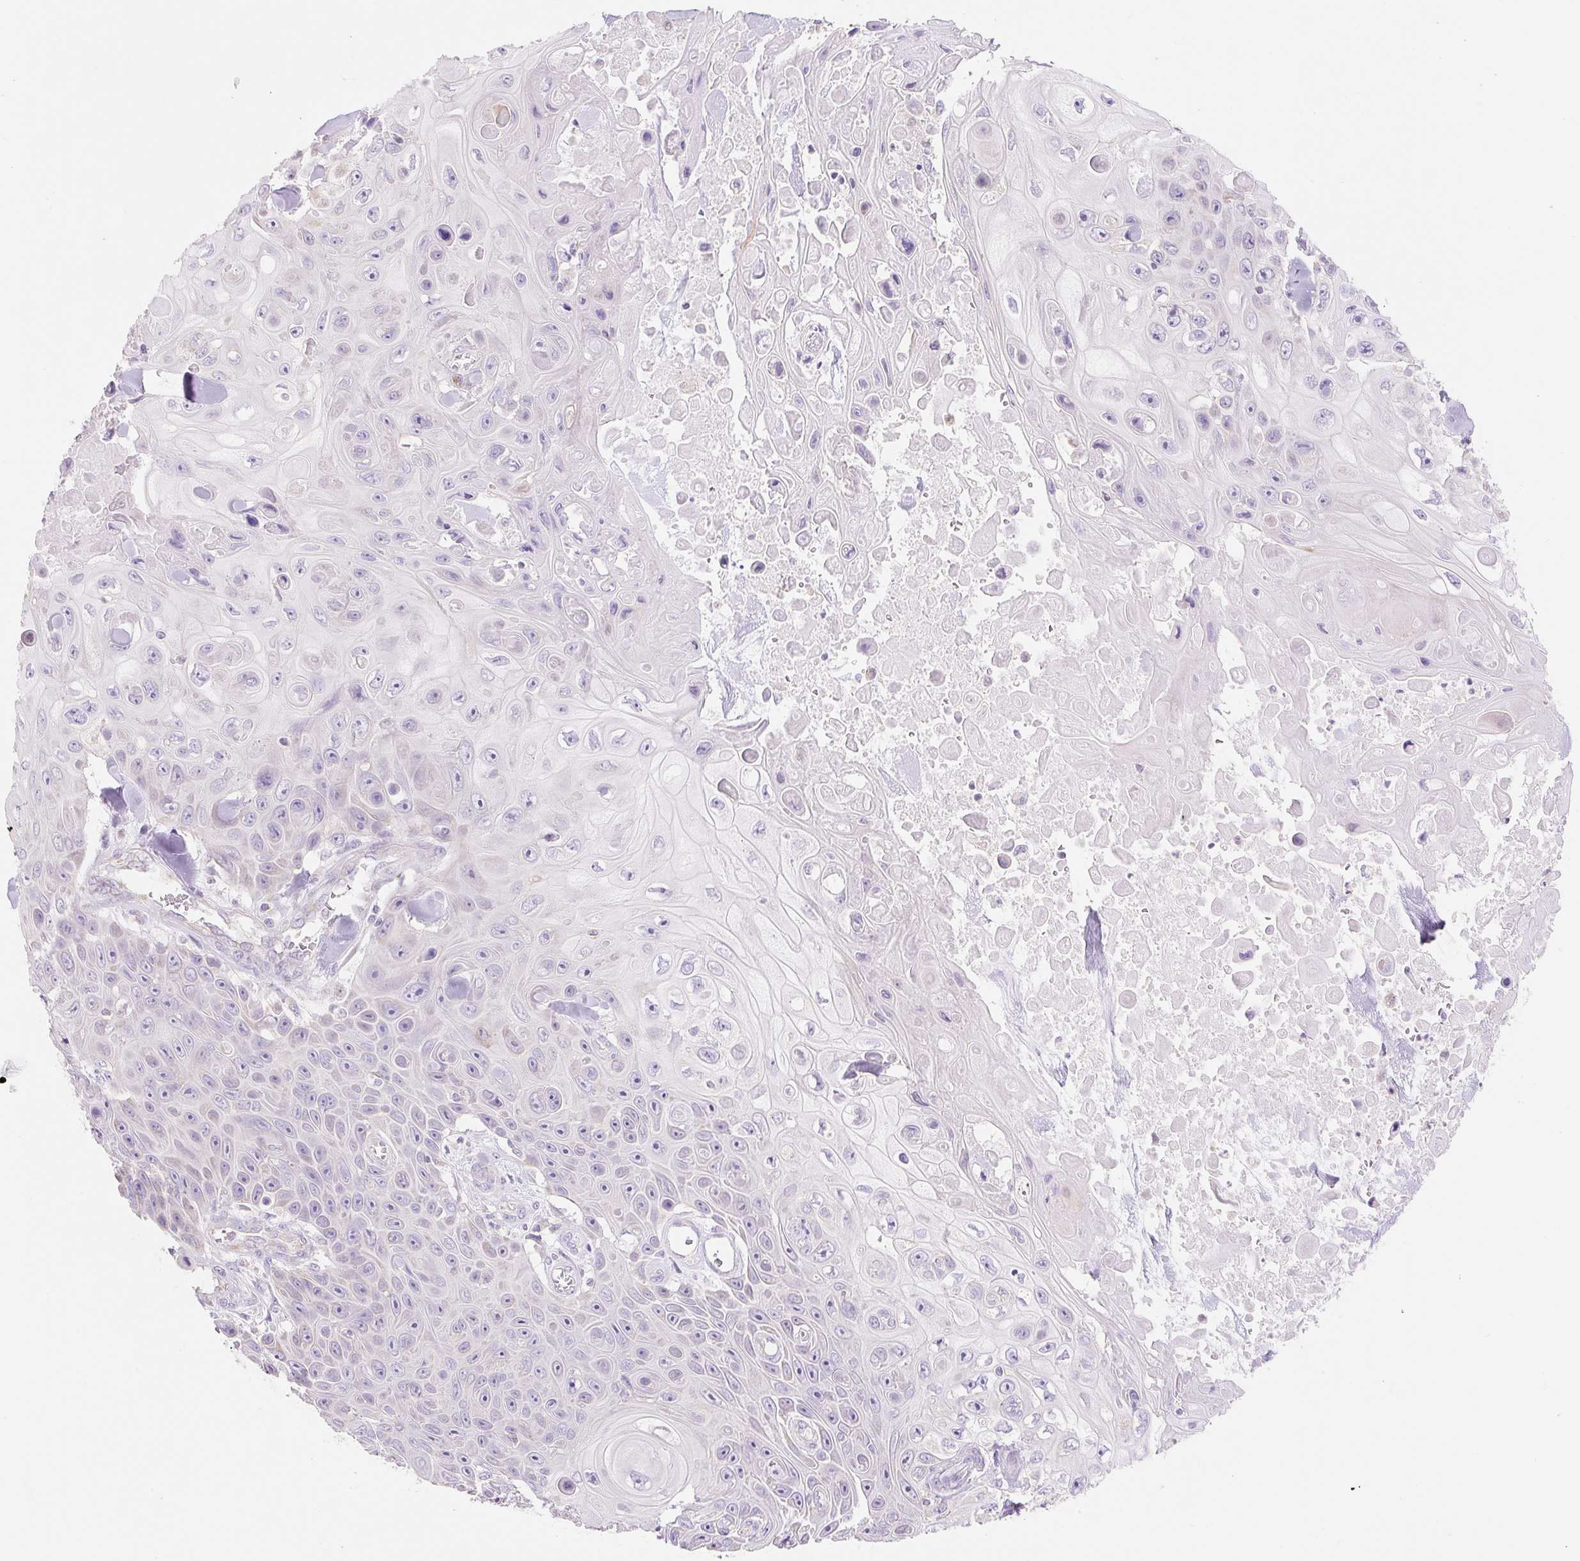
{"staining": {"intensity": "negative", "quantity": "none", "location": "none"}, "tissue": "skin cancer", "cell_type": "Tumor cells", "image_type": "cancer", "snomed": [{"axis": "morphology", "description": "Squamous cell carcinoma, NOS"}, {"axis": "topography", "description": "Skin"}], "caption": "Photomicrograph shows no significant protein staining in tumor cells of squamous cell carcinoma (skin).", "gene": "DHX35", "patient": {"sex": "male", "age": 82}}